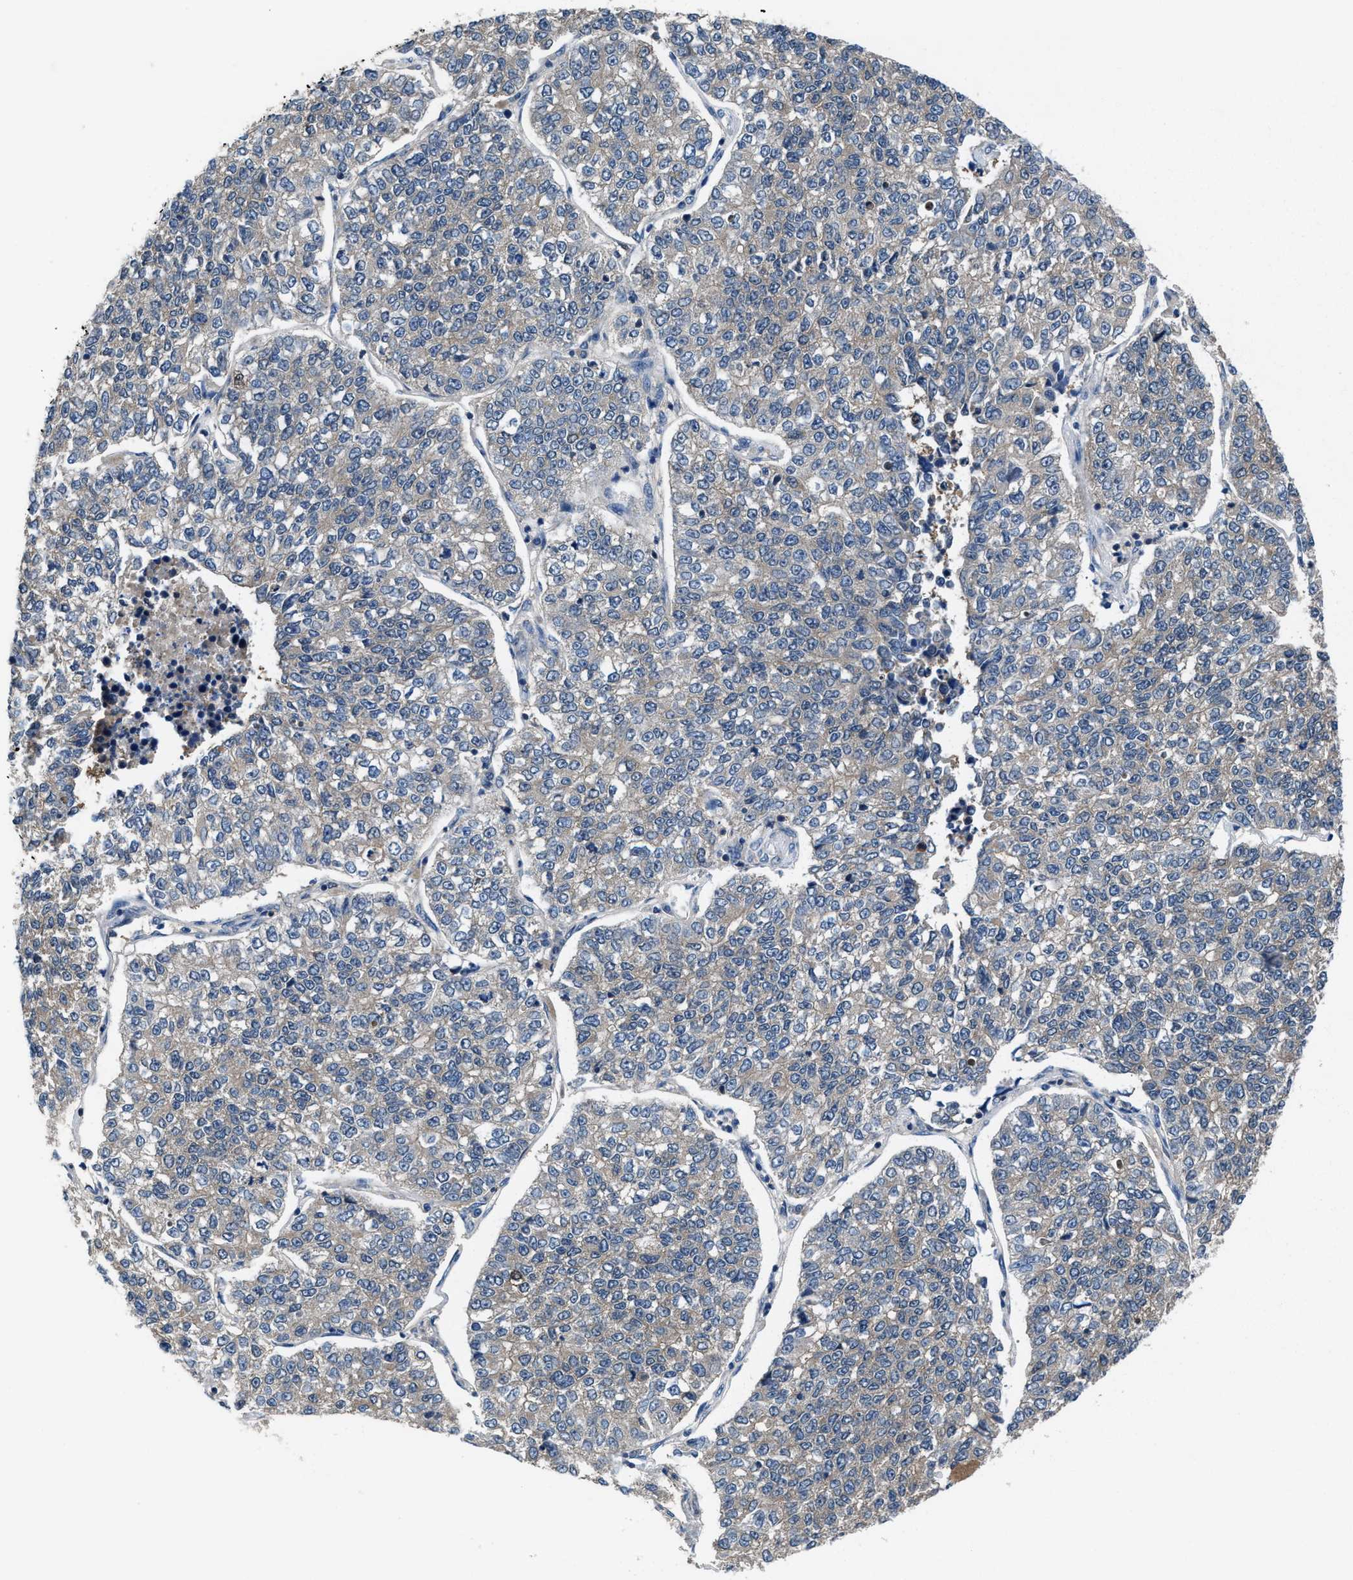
{"staining": {"intensity": "negative", "quantity": "none", "location": "none"}, "tissue": "lung cancer", "cell_type": "Tumor cells", "image_type": "cancer", "snomed": [{"axis": "morphology", "description": "Adenocarcinoma, NOS"}, {"axis": "topography", "description": "Lung"}], "caption": "High magnification brightfield microscopy of lung cancer stained with DAB (3,3'-diaminobenzidine) (brown) and counterstained with hematoxylin (blue): tumor cells show no significant positivity.", "gene": "NUDT5", "patient": {"sex": "male", "age": 49}}